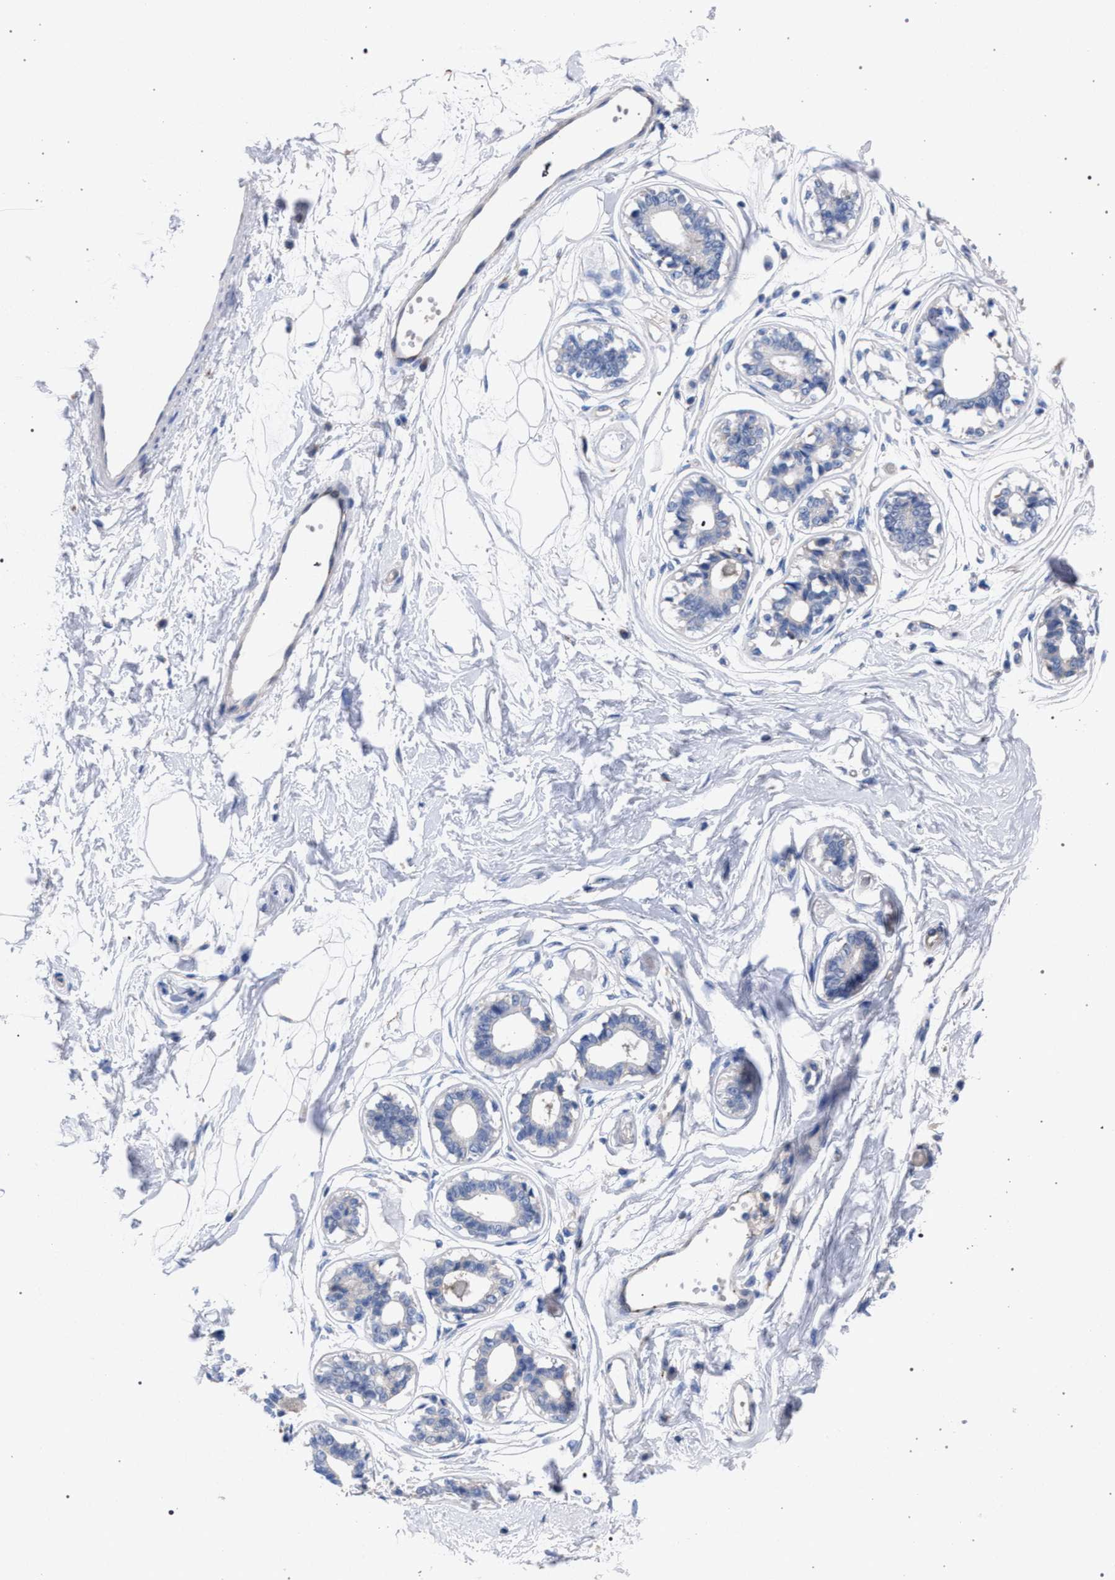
{"staining": {"intensity": "negative", "quantity": "none", "location": "none"}, "tissue": "breast", "cell_type": "Adipocytes", "image_type": "normal", "snomed": [{"axis": "morphology", "description": "Normal tissue, NOS"}, {"axis": "topography", "description": "Breast"}], "caption": "Immunohistochemistry (IHC) histopathology image of unremarkable breast stained for a protein (brown), which demonstrates no expression in adipocytes.", "gene": "GMPR", "patient": {"sex": "female", "age": 45}}